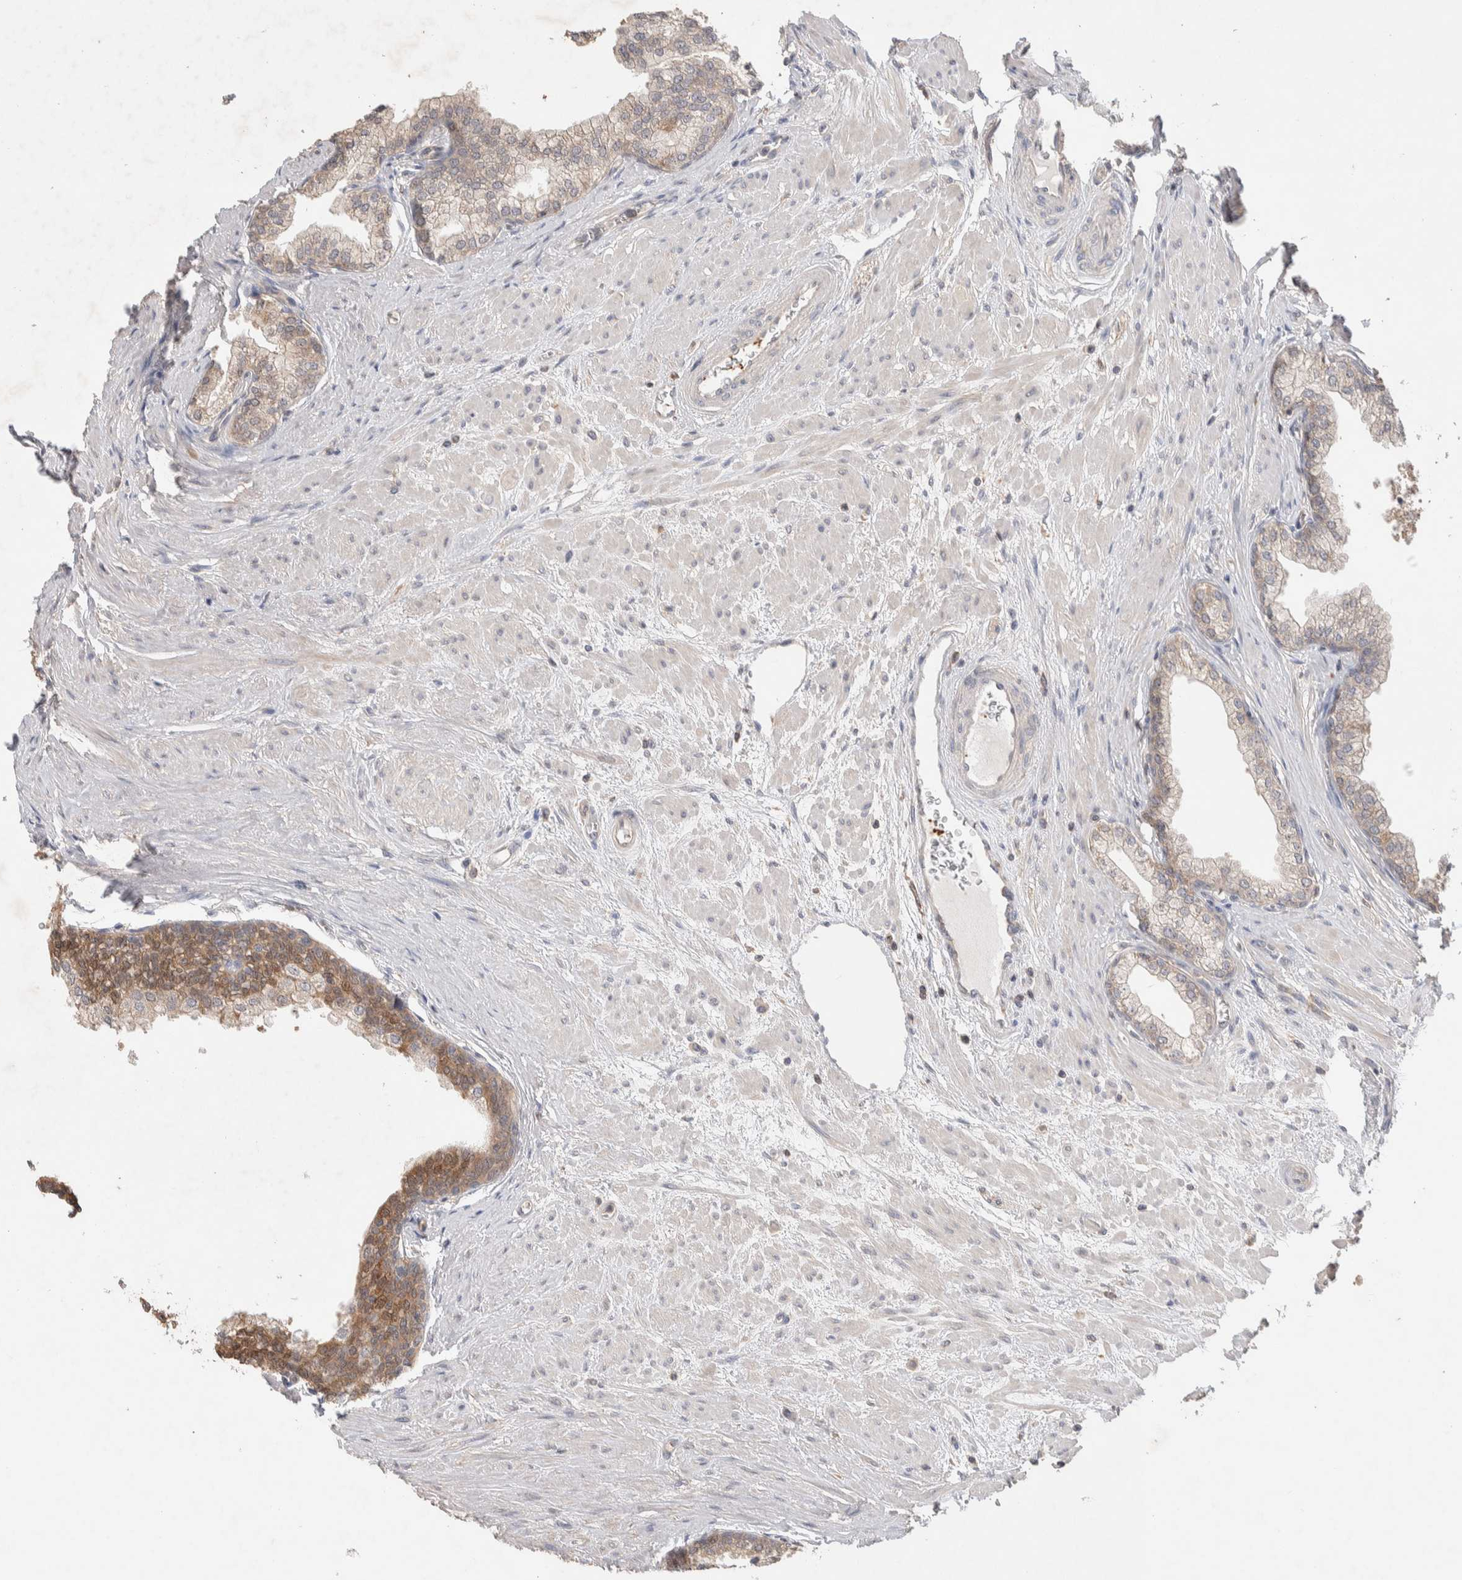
{"staining": {"intensity": "moderate", "quantity": "25%-75%", "location": "cytoplasmic/membranous"}, "tissue": "prostate", "cell_type": "Glandular cells", "image_type": "normal", "snomed": [{"axis": "morphology", "description": "Normal tissue, NOS"}, {"axis": "morphology", "description": "Urothelial carcinoma, Low grade"}, {"axis": "topography", "description": "Urinary bladder"}, {"axis": "topography", "description": "Prostate"}], "caption": "Approximately 25%-75% of glandular cells in unremarkable prostate exhibit moderate cytoplasmic/membranous protein staining as visualized by brown immunohistochemical staining.", "gene": "DEPTOR", "patient": {"sex": "male", "age": 60}}